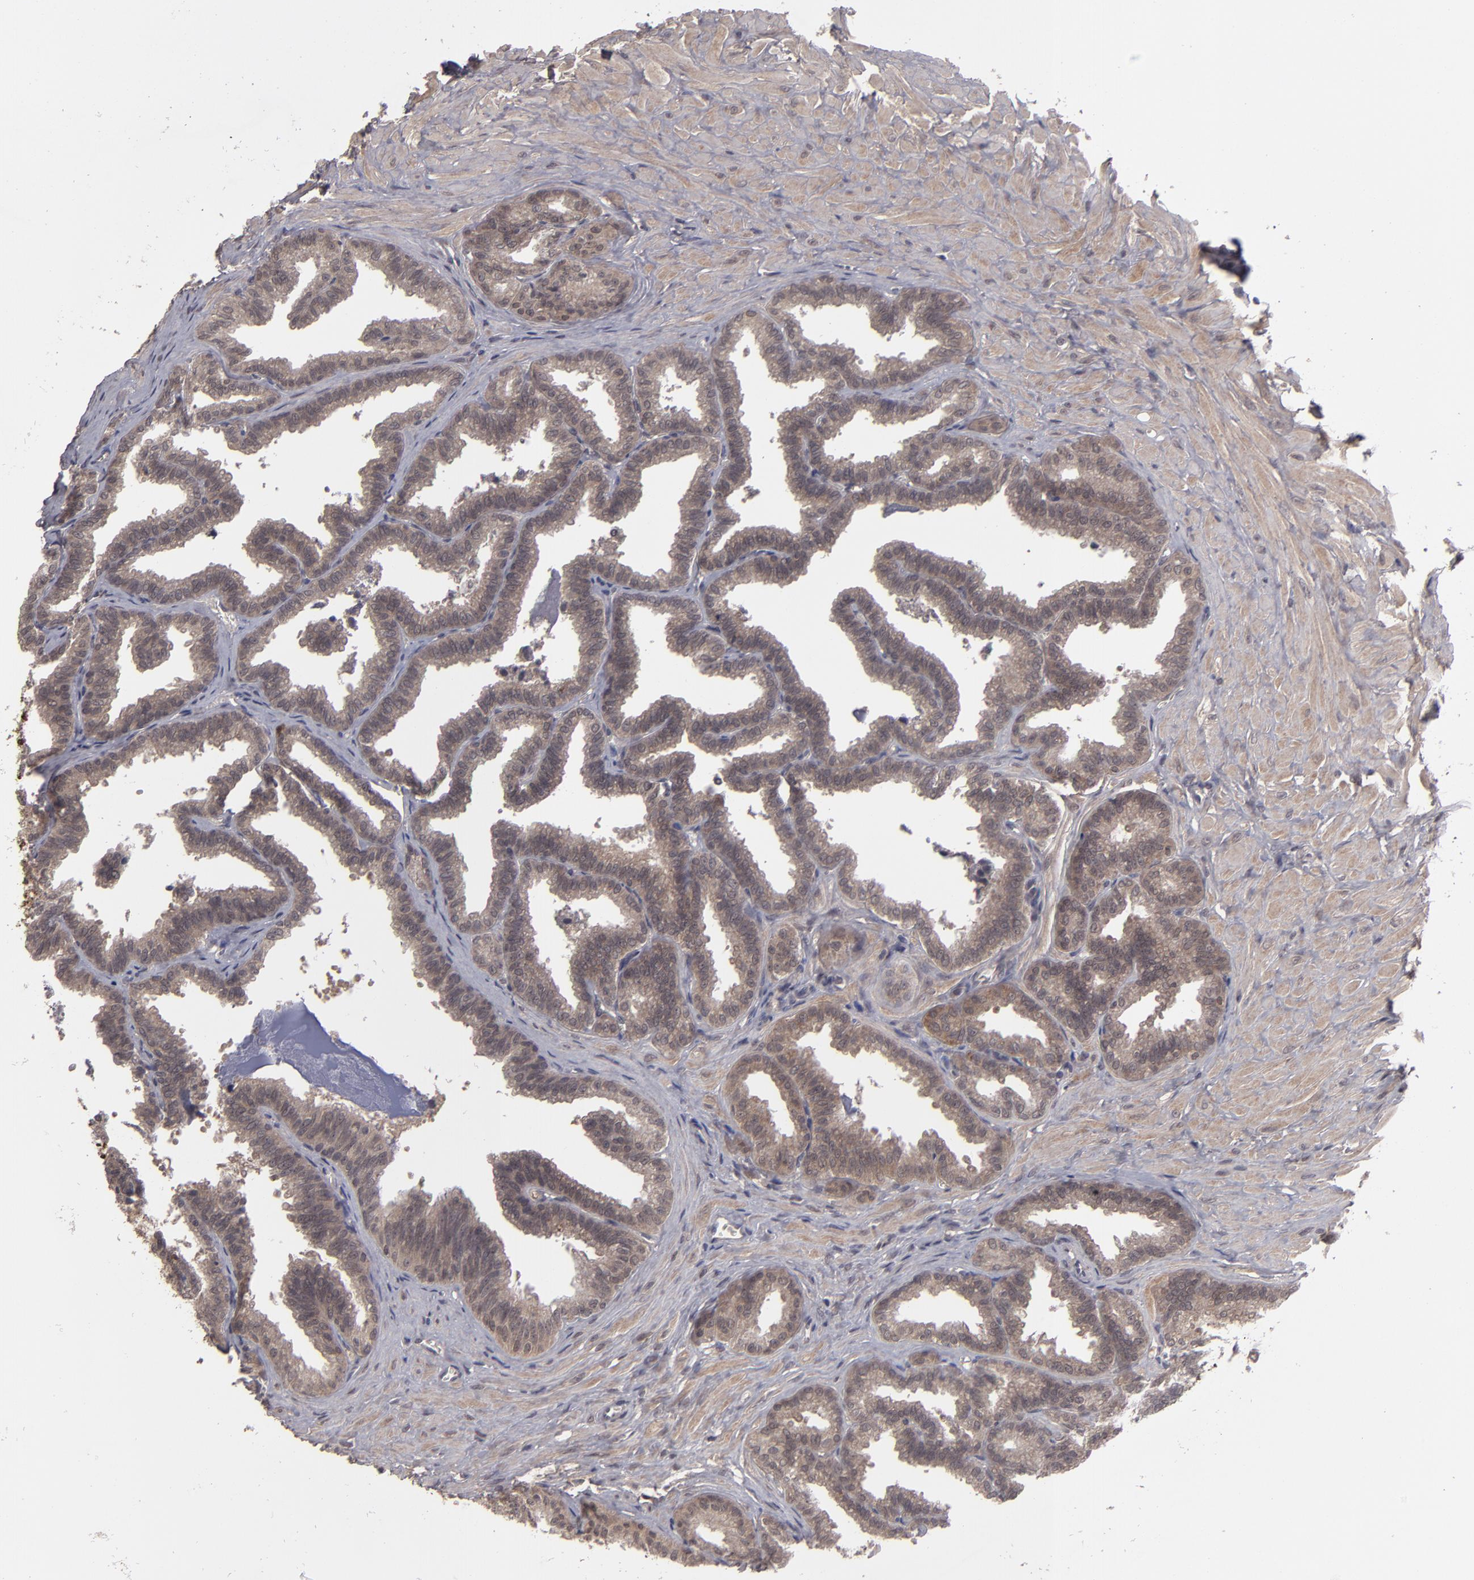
{"staining": {"intensity": "moderate", "quantity": ">75%", "location": "cytoplasmic/membranous"}, "tissue": "seminal vesicle", "cell_type": "Glandular cells", "image_type": "normal", "snomed": [{"axis": "morphology", "description": "Normal tissue, NOS"}, {"axis": "topography", "description": "Seminal veicle"}], "caption": "Glandular cells demonstrate moderate cytoplasmic/membranous expression in about >75% of cells in normal seminal vesicle.", "gene": "TYMS", "patient": {"sex": "male", "age": 26}}